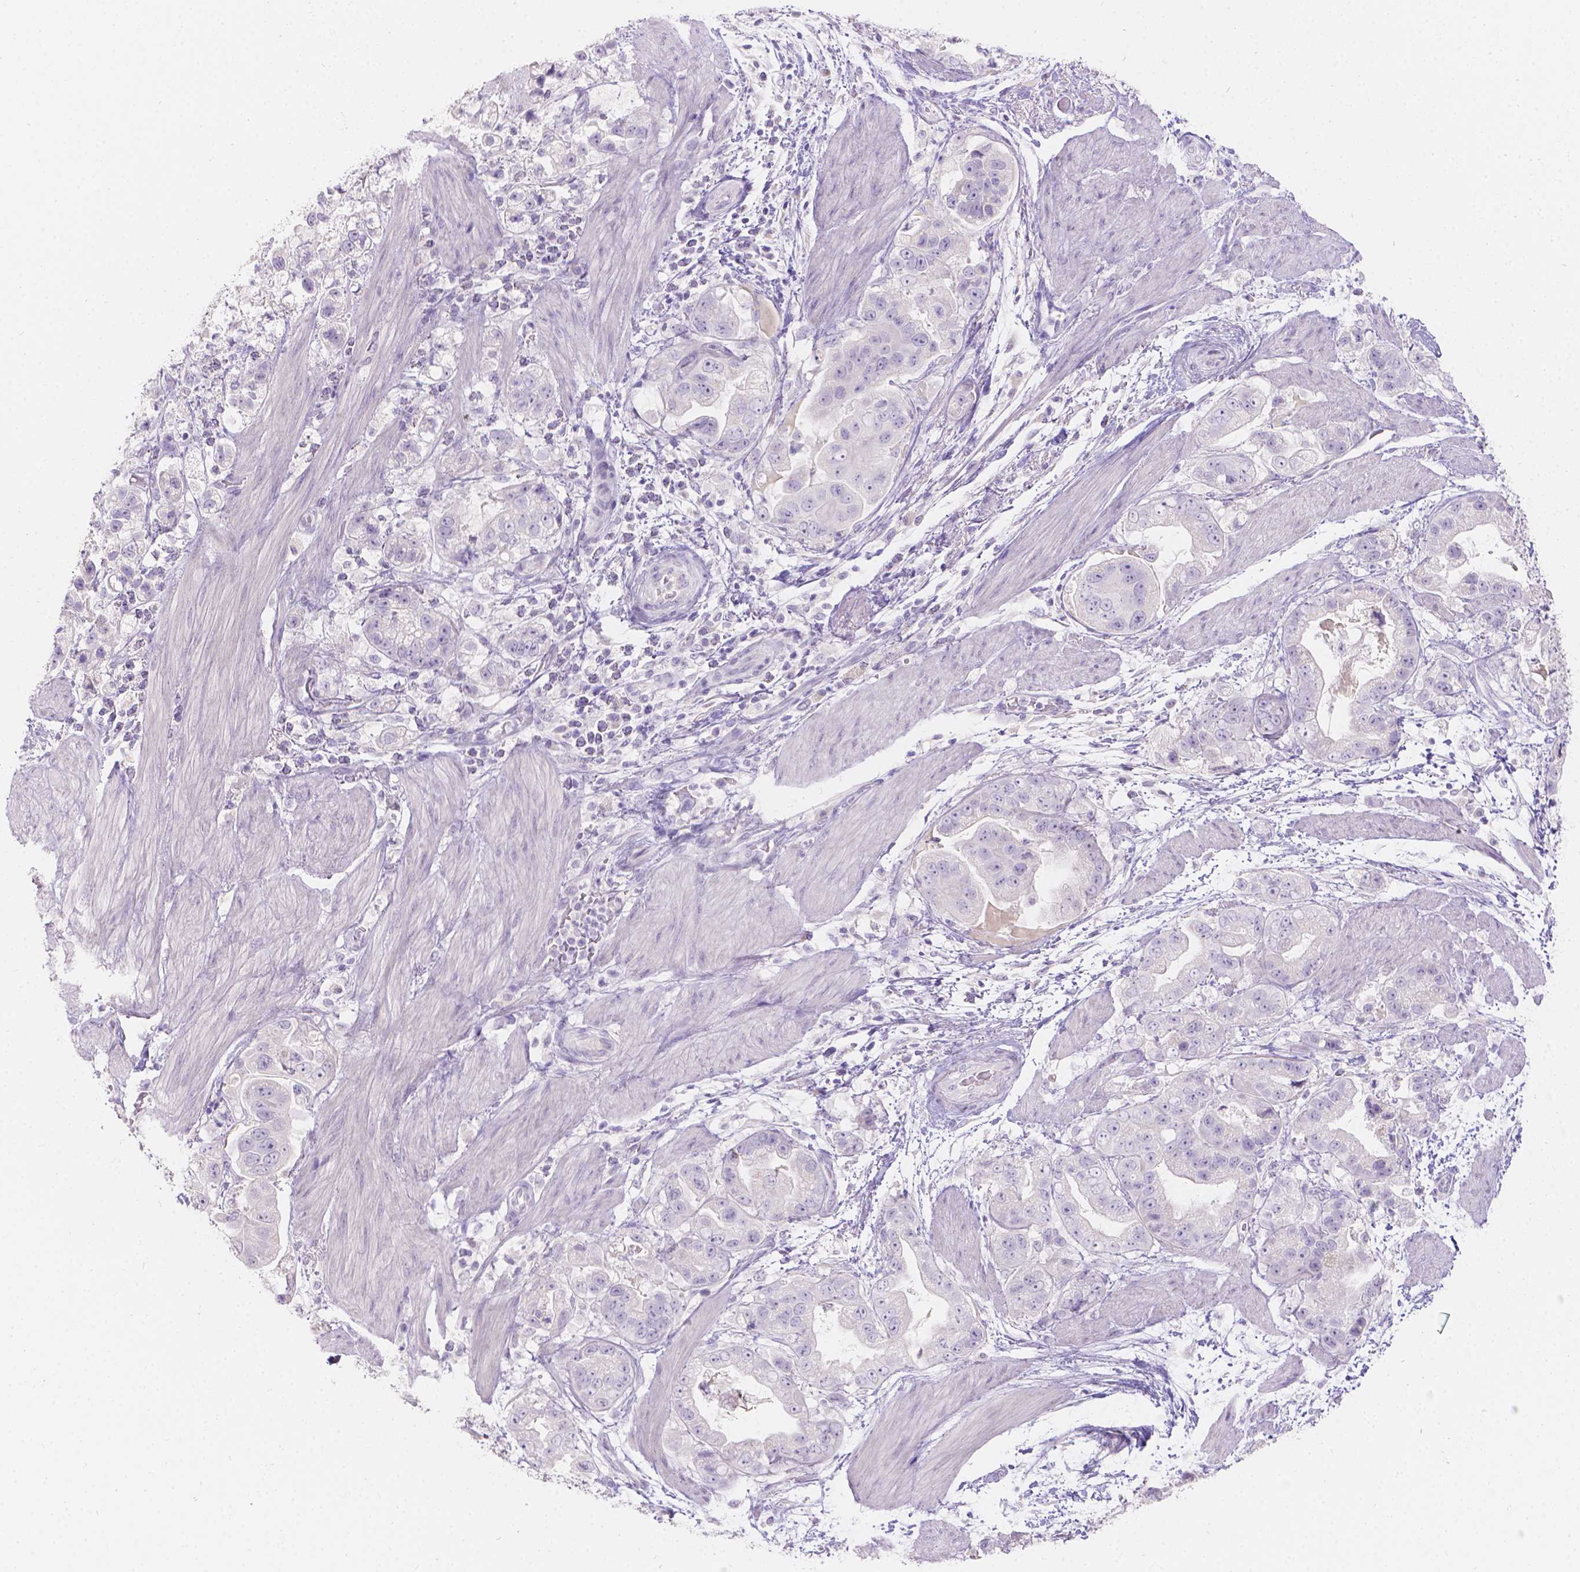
{"staining": {"intensity": "negative", "quantity": "none", "location": "none"}, "tissue": "stomach cancer", "cell_type": "Tumor cells", "image_type": "cancer", "snomed": [{"axis": "morphology", "description": "Adenocarcinoma, NOS"}, {"axis": "topography", "description": "Stomach"}], "caption": "This histopathology image is of stomach cancer (adenocarcinoma) stained with IHC to label a protein in brown with the nuclei are counter-stained blue. There is no positivity in tumor cells. Nuclei are stained in blue.", "gene": "HTN3", "patient": {"sex": "male", "age": 59}}